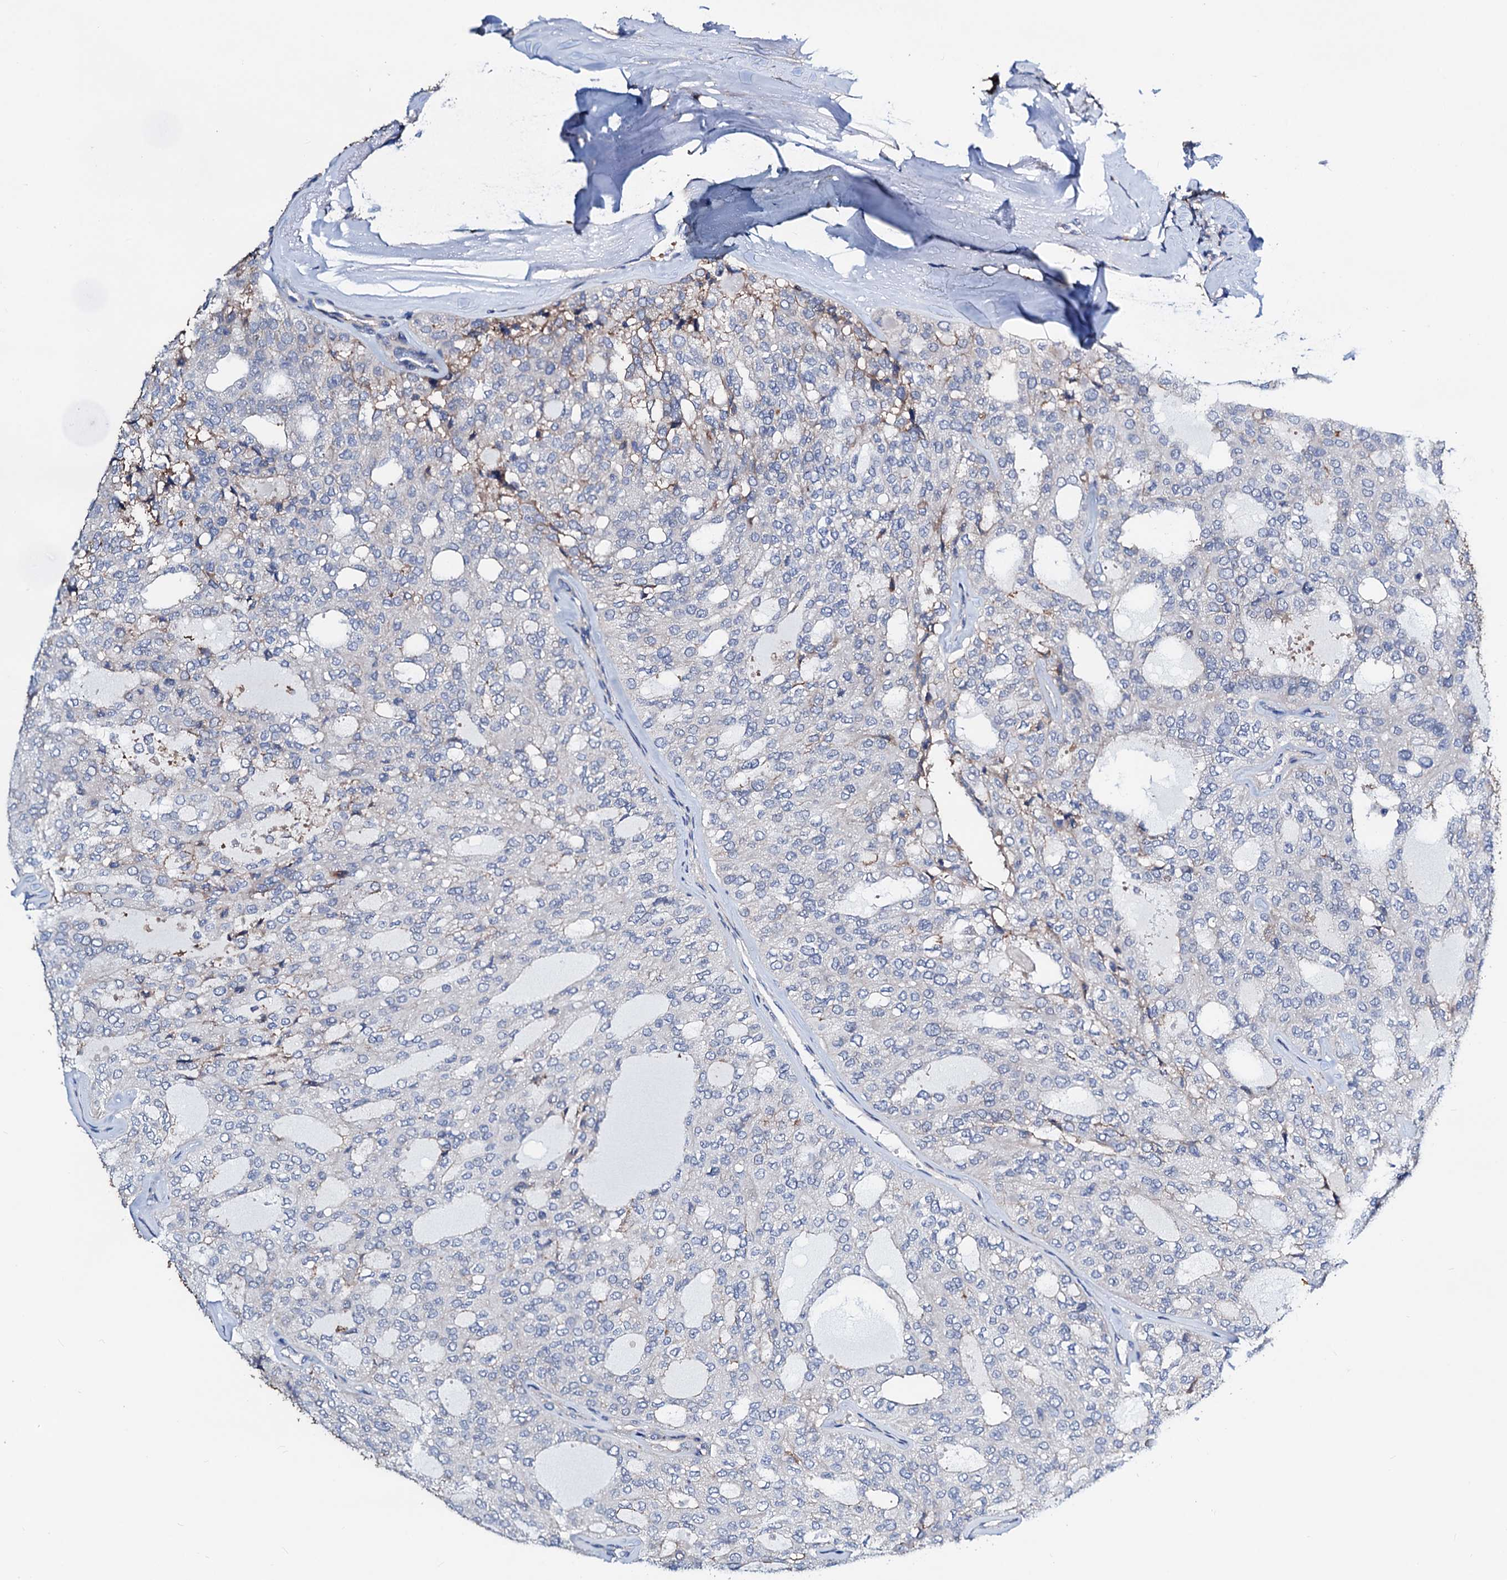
{"staining": {"intensity": "negative", "quantity": "none", "location": "none"}, "tissue": "thyroid cancer", "cell_type": "Tumor cells", "image_type": "cancer", "snomed": [{"axis": "morphology", "description": "Follicular adenoma carcinoma, NOS"}, {"axis": "topography", "description": "Thyroid gland"}], "caption": "Tumor cells show no significant positivity in thyroid cancer.", "gene": "GCOM1", "patient": {"sex": "male", "age": 75}}